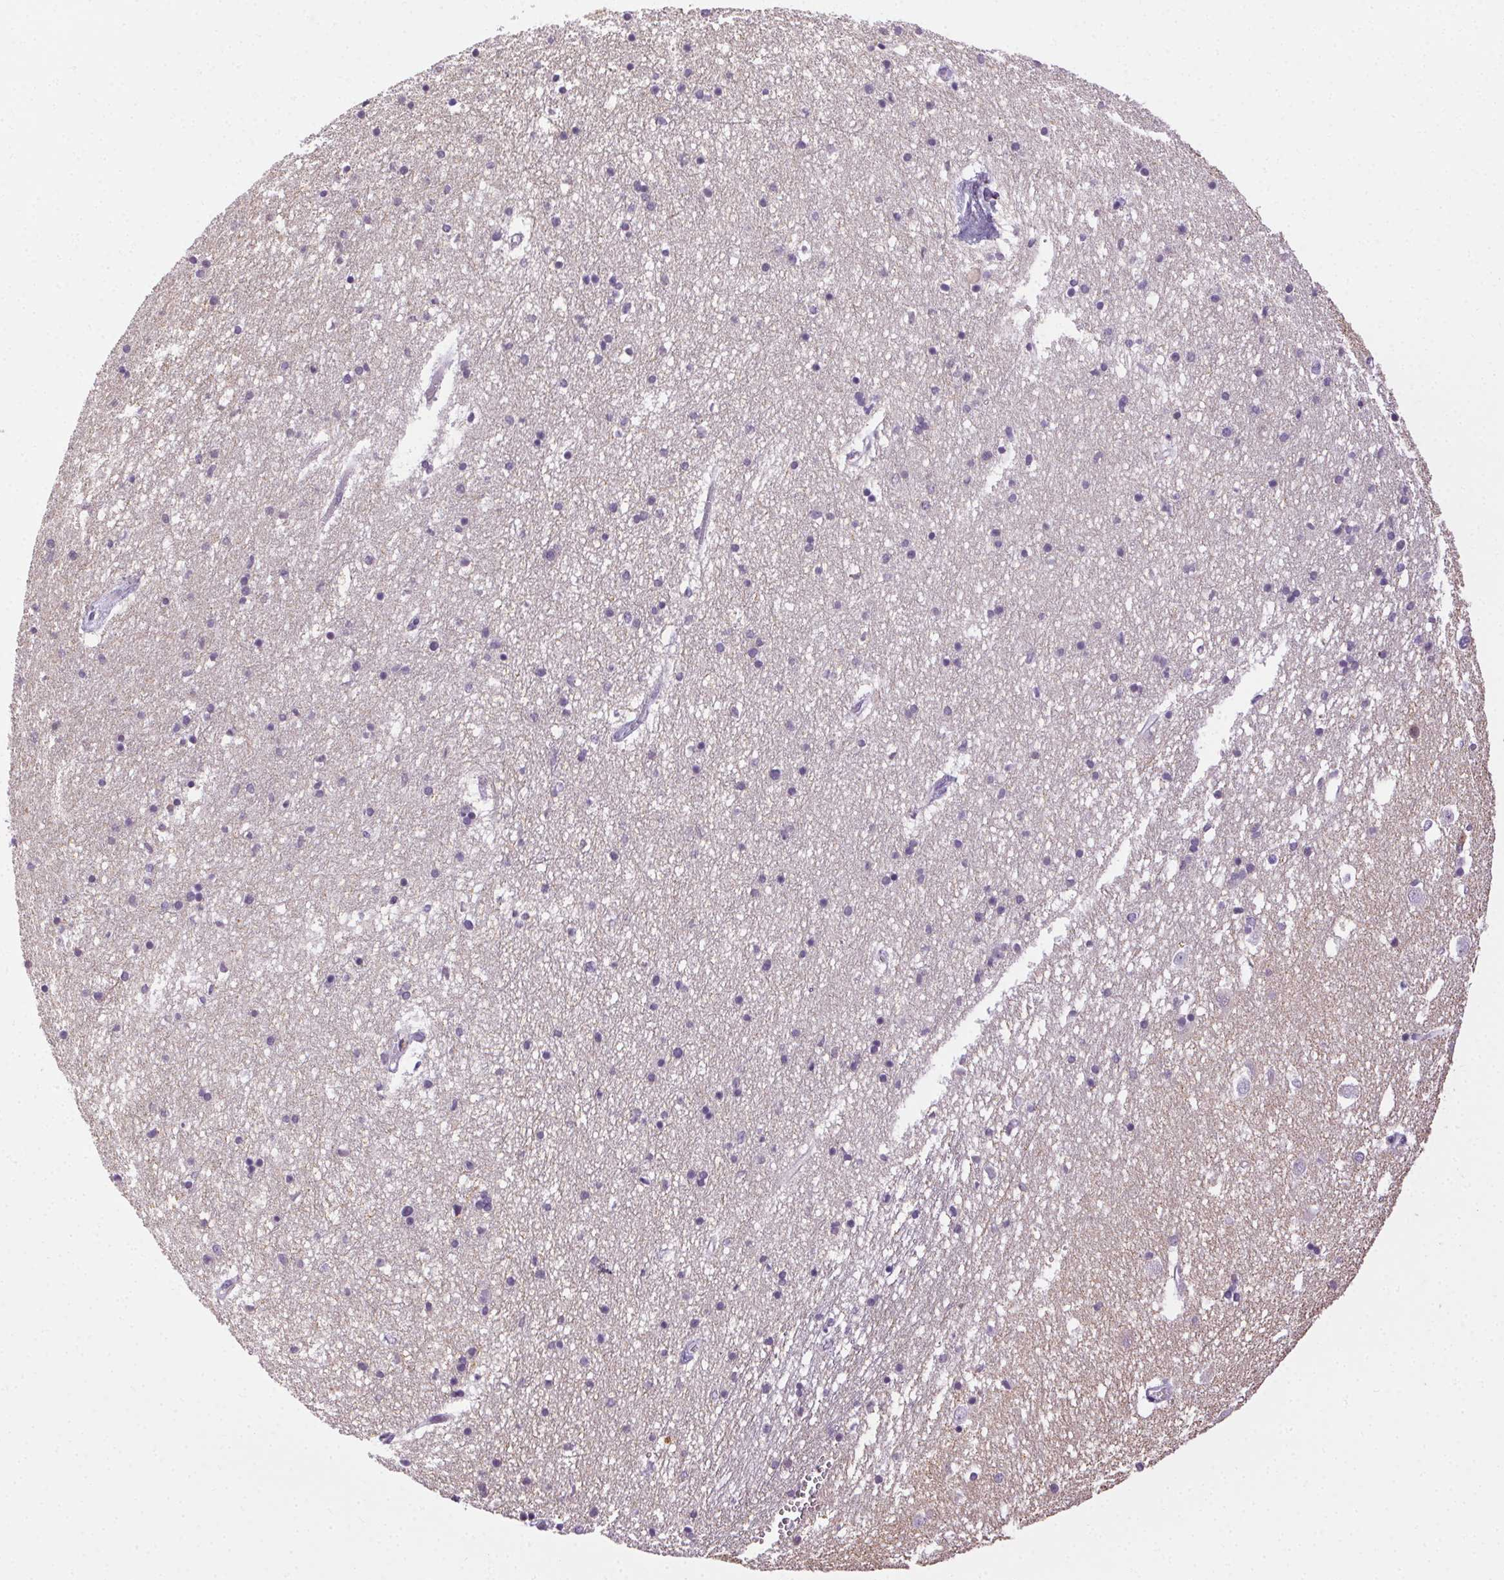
{"staining": {"intensity": "negative", "quantity": "none", "location": "none"}, "tissue": "caudate", "cell_type": "Glial cells", "image_type": "normal", "snomed": [{"axis": "morphology", "description": "Normal tissue, NOS"}, {"axis": "topography", "description": "Lateral ventricle wall"}], "caption": "Immunohistochemical staining of benign caudate reveals no significant expression in glial cells. (Stains: DAB (3,3'-diaminobenzidine) IHC with hematoxylin counter stain, Microscopy: brightfield microscopy at high magnification).", "gene": "CADPS", "patient": {"sex": "male", "age": 54}}